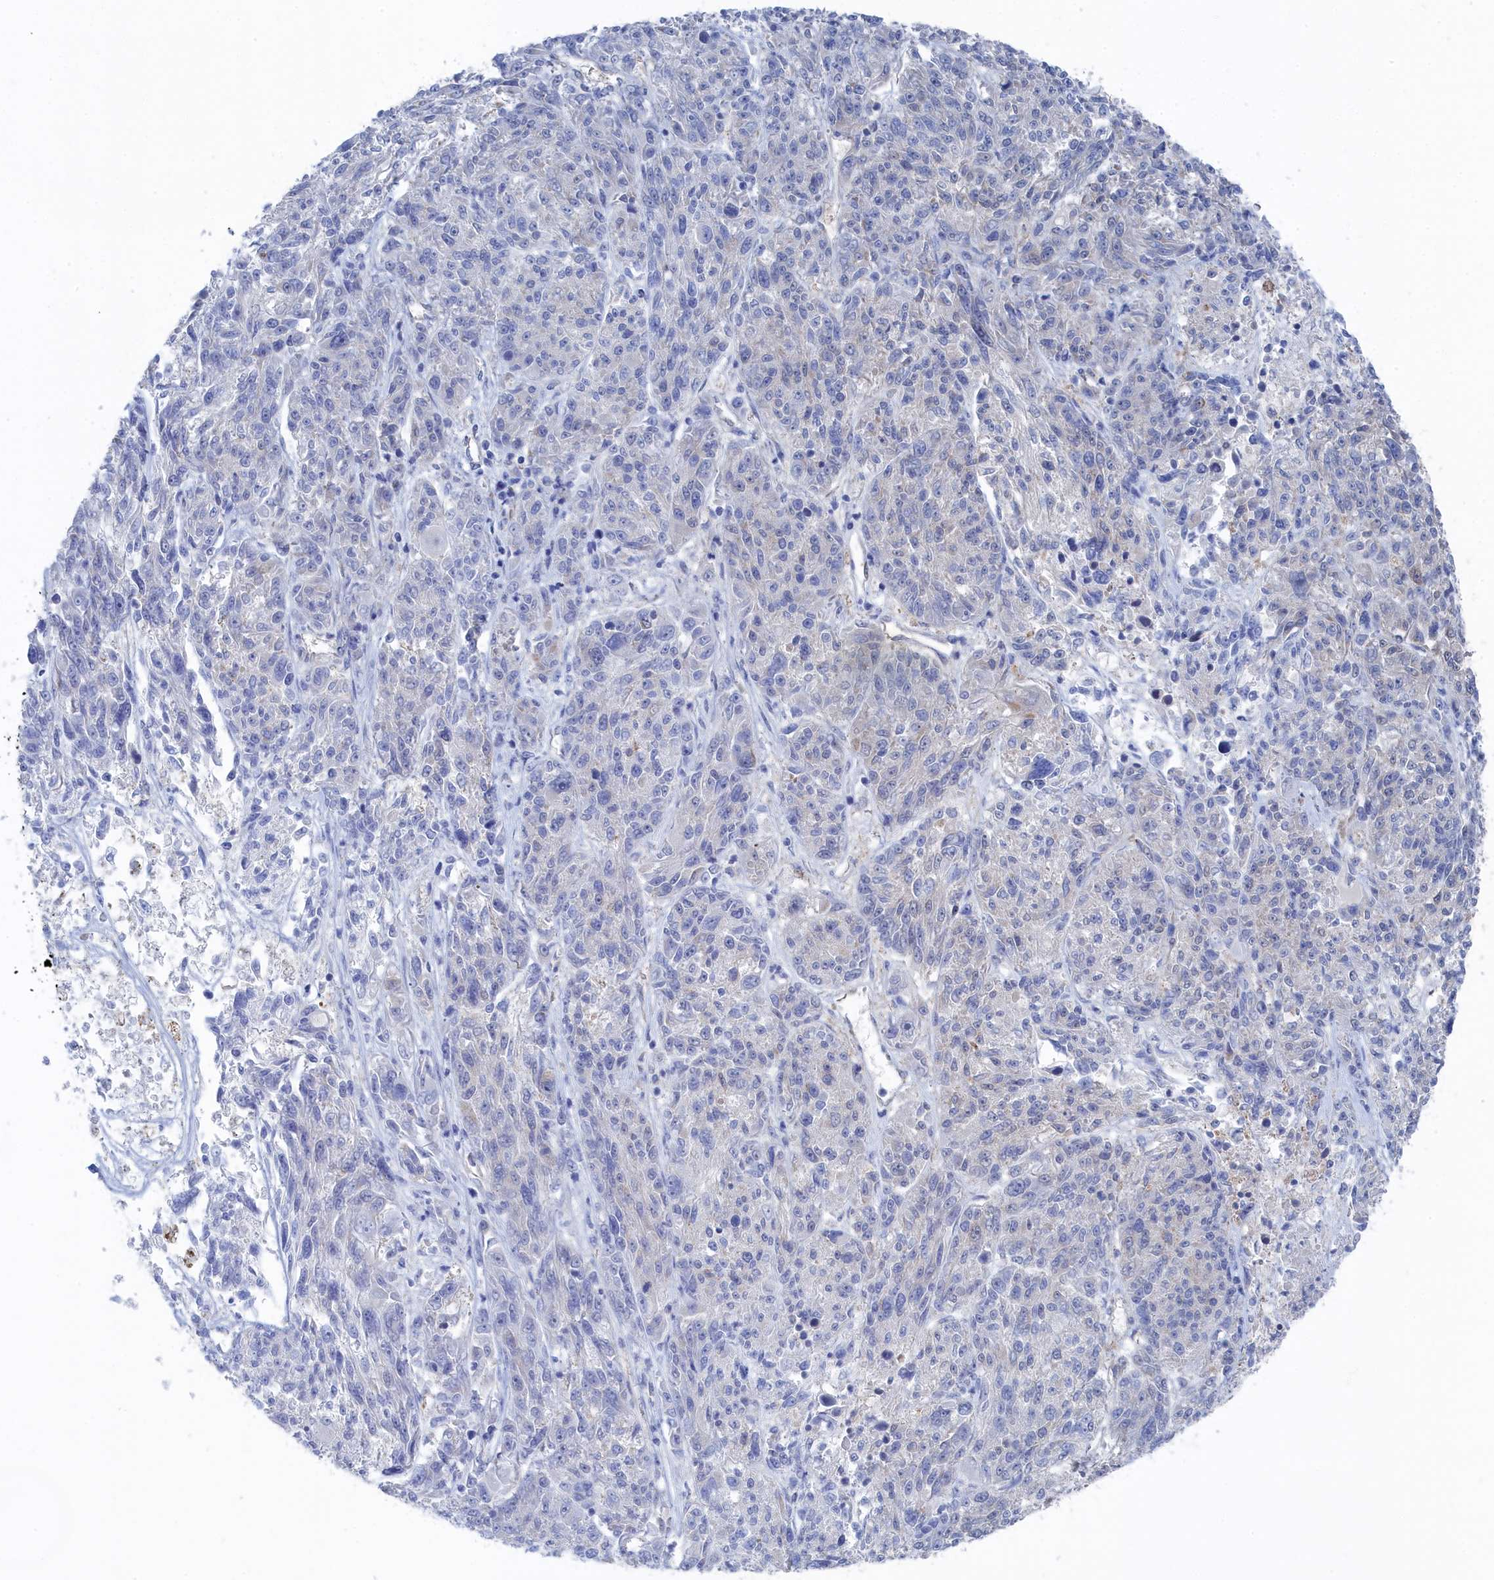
{"staining": {"intensity": "negative", "quantity": "none", "location": "none"}, "tissue": "melanoma", "cell_type": "Tumor cells", "image_type": "cancer", "snomed": [{"axis": "morphology", "description": "Malignant melanoma, NOS"}, {"axis": "topography", "description": "Skin"}], "caption": "The IHC photomicrograph has no significant staining in tumor cells of melanoma tissue.", "gene": "IRGQ", "patient": {"sex": "male", "age": 53}}